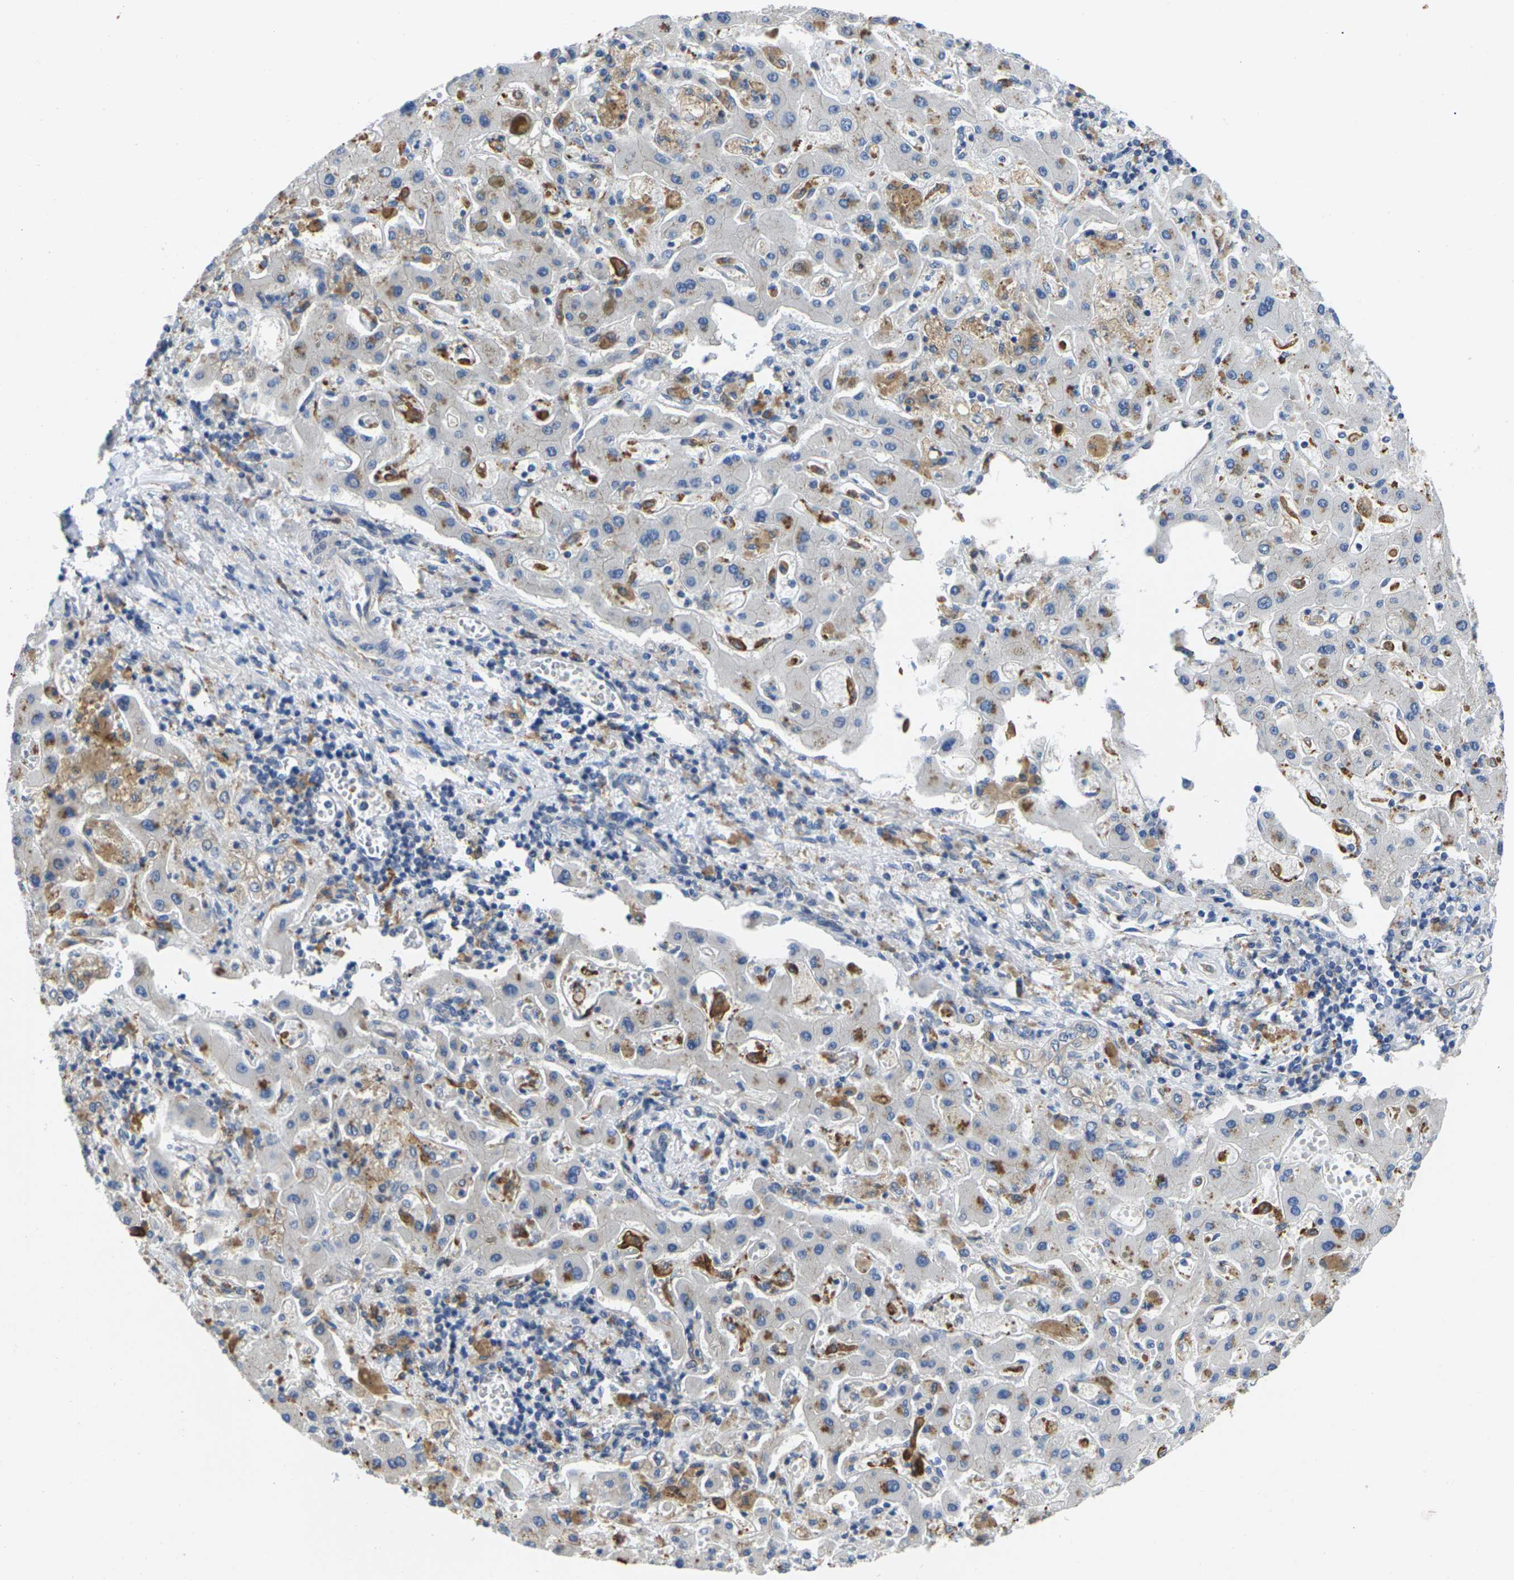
{"staining": {"intensity": "moderate", "quantity": "<25%", "location": "cytoplasmic/membranous"}, "tissue": "liver cancer", "cell_type": "Tumor cells", "image_type": "cancer", "snomed": [{"axis": "morphology", "description": "Cholangiocarcinoma"}, {"axis": "topography", "description": "Liver"}], "caption": "A micrograph showing moderate cytoplasmic/membranous staining in about <25% of tumor cells in liver cholangiocarcinoma, as visualized by brown immunohistochemical staining.", "gene": "SCNN1A", "patient": {"sex": "male", "age": 50}}